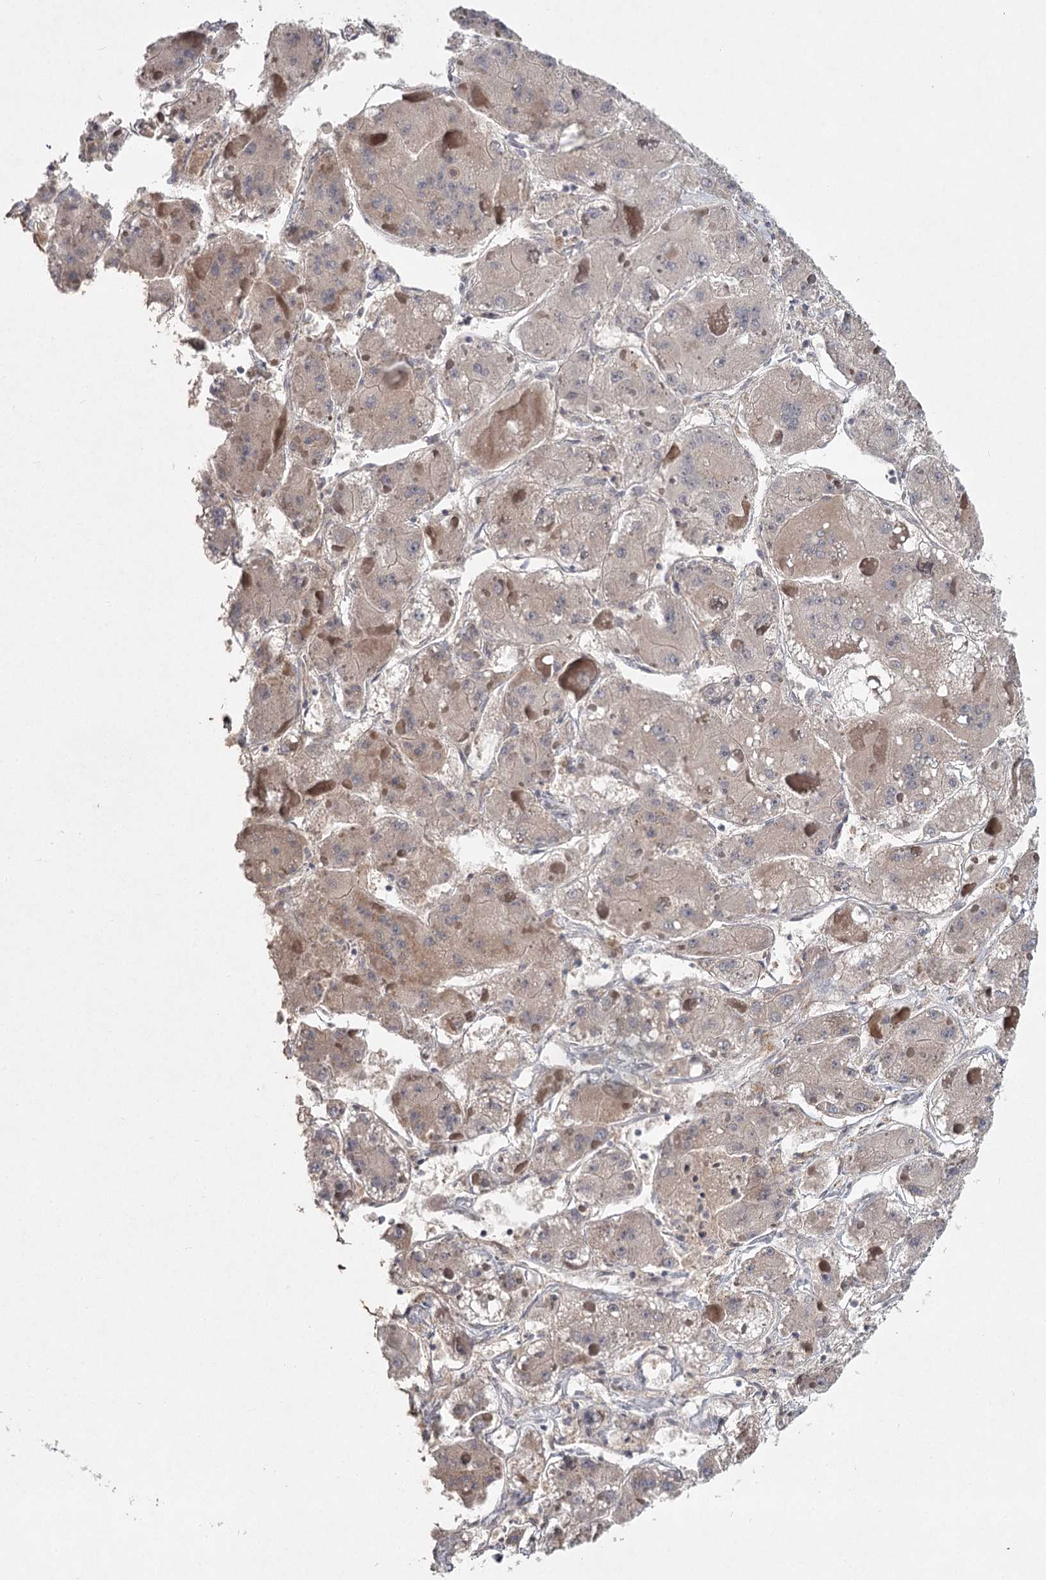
{"staining": {"intensity": "weak", "quantity": "25%-75%", "location": "cytoplasmic/membranous"}, "tissue": "liver cancer", "cell_type": "Tumor cells", "image_type": "cancer", "snomed": [{"axis": "morphology", "description": "Carcinoma, Hepatocellular, NOS"}, {"axis": "topography", "description": "Liver"}], "caption": "Hepatocellular carcinoma (liver) was stained to show a protein in brown. There is low levels of weak cytoplasmic/membranous staining in approximately 25%-75% of tumor cells.", "gene": "DHRS9", "patient": {"sex": "female", "age": 73}}